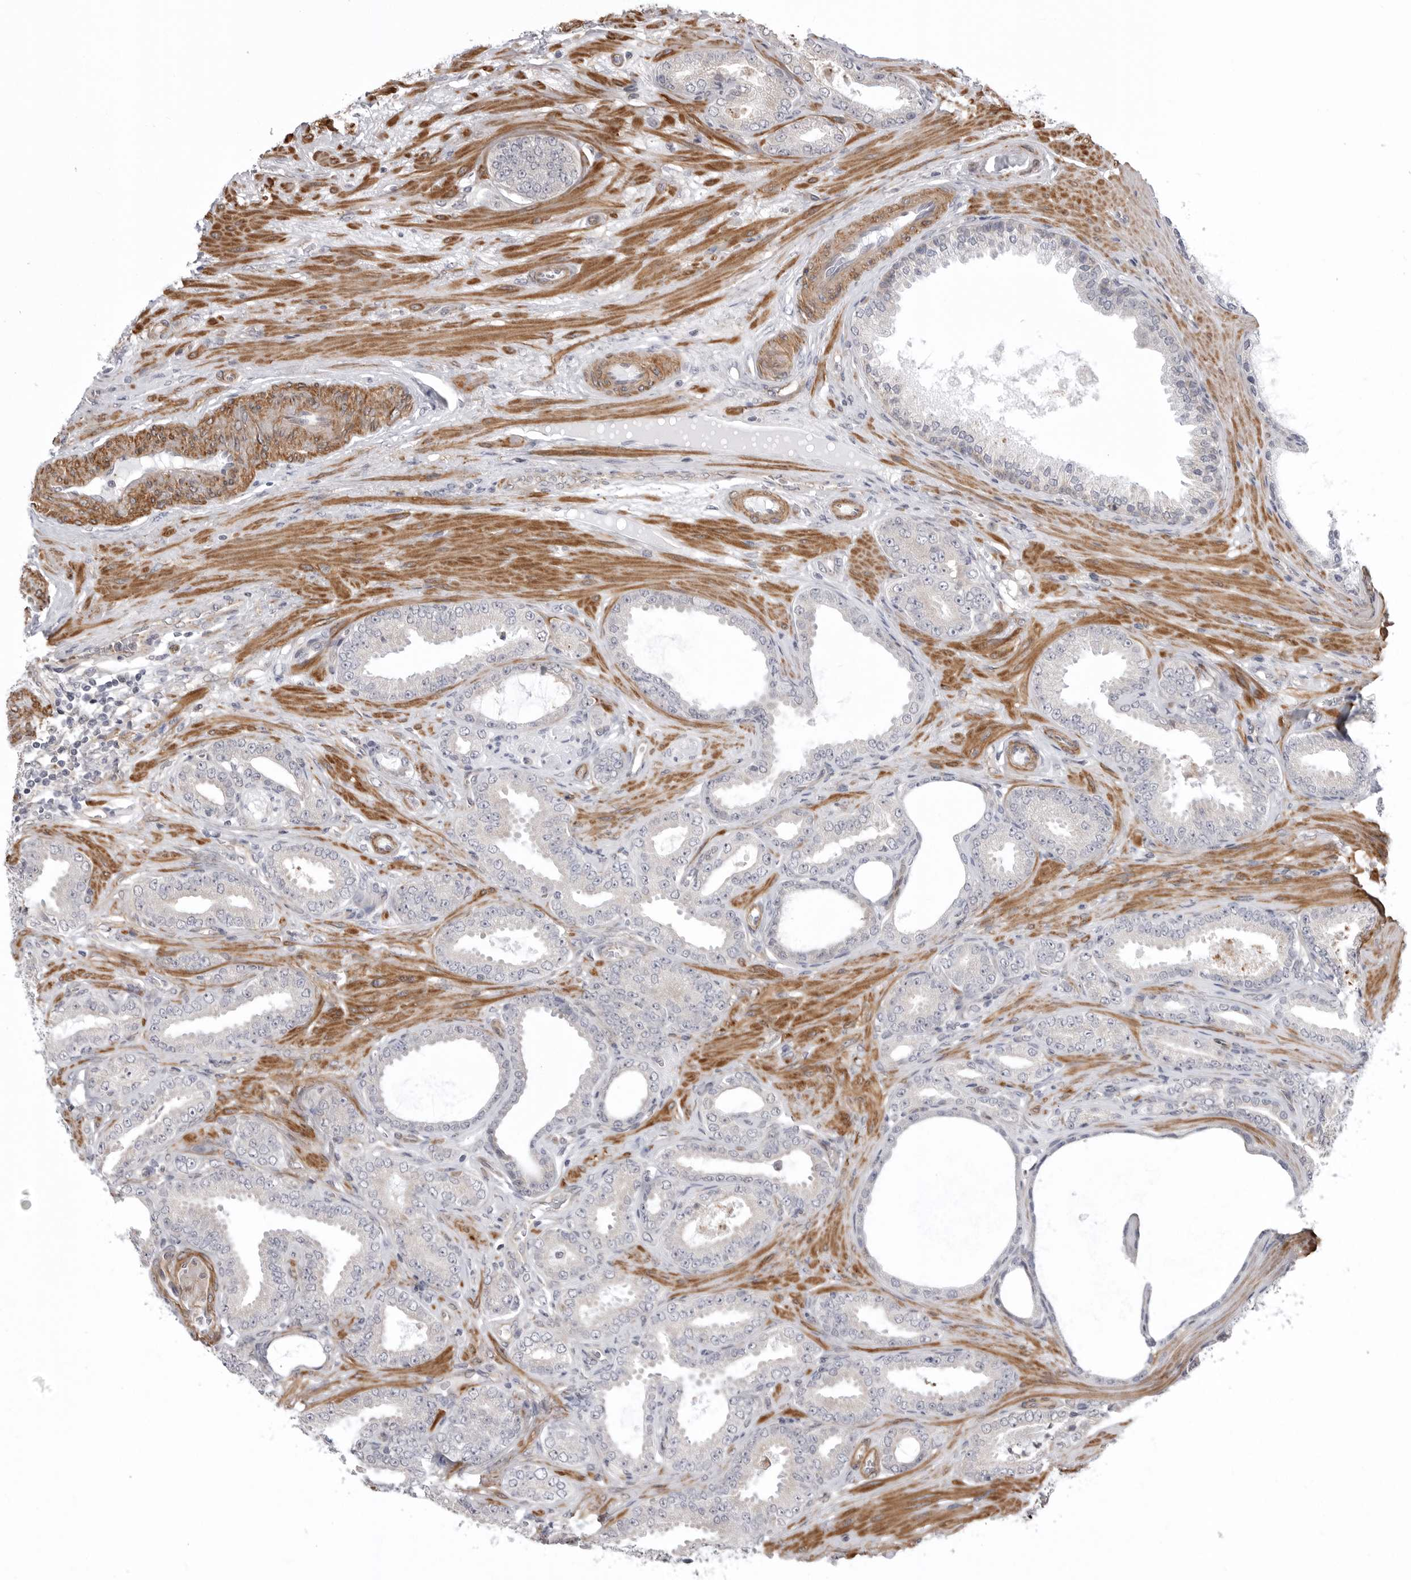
{"staining": {"intensity": "negative", "quantity": "none", "location": "none"}, "tissue": "prostate cancer", "cell_type": "Tumor cells", "image_type": "cancer", "snomed": [{"axis": "morphology", "description": "Adenocarcinoma, Low grade"}, {"axis": "topography", "description": "Prostate"}], "caption": "Prostate low-grade adenocarcinoma stained for a protein using immunohistochemistry (IHC) shows no expression tumor cells.", "gene": "SCP2", "patient": {"sex": "male", "age": 63}}